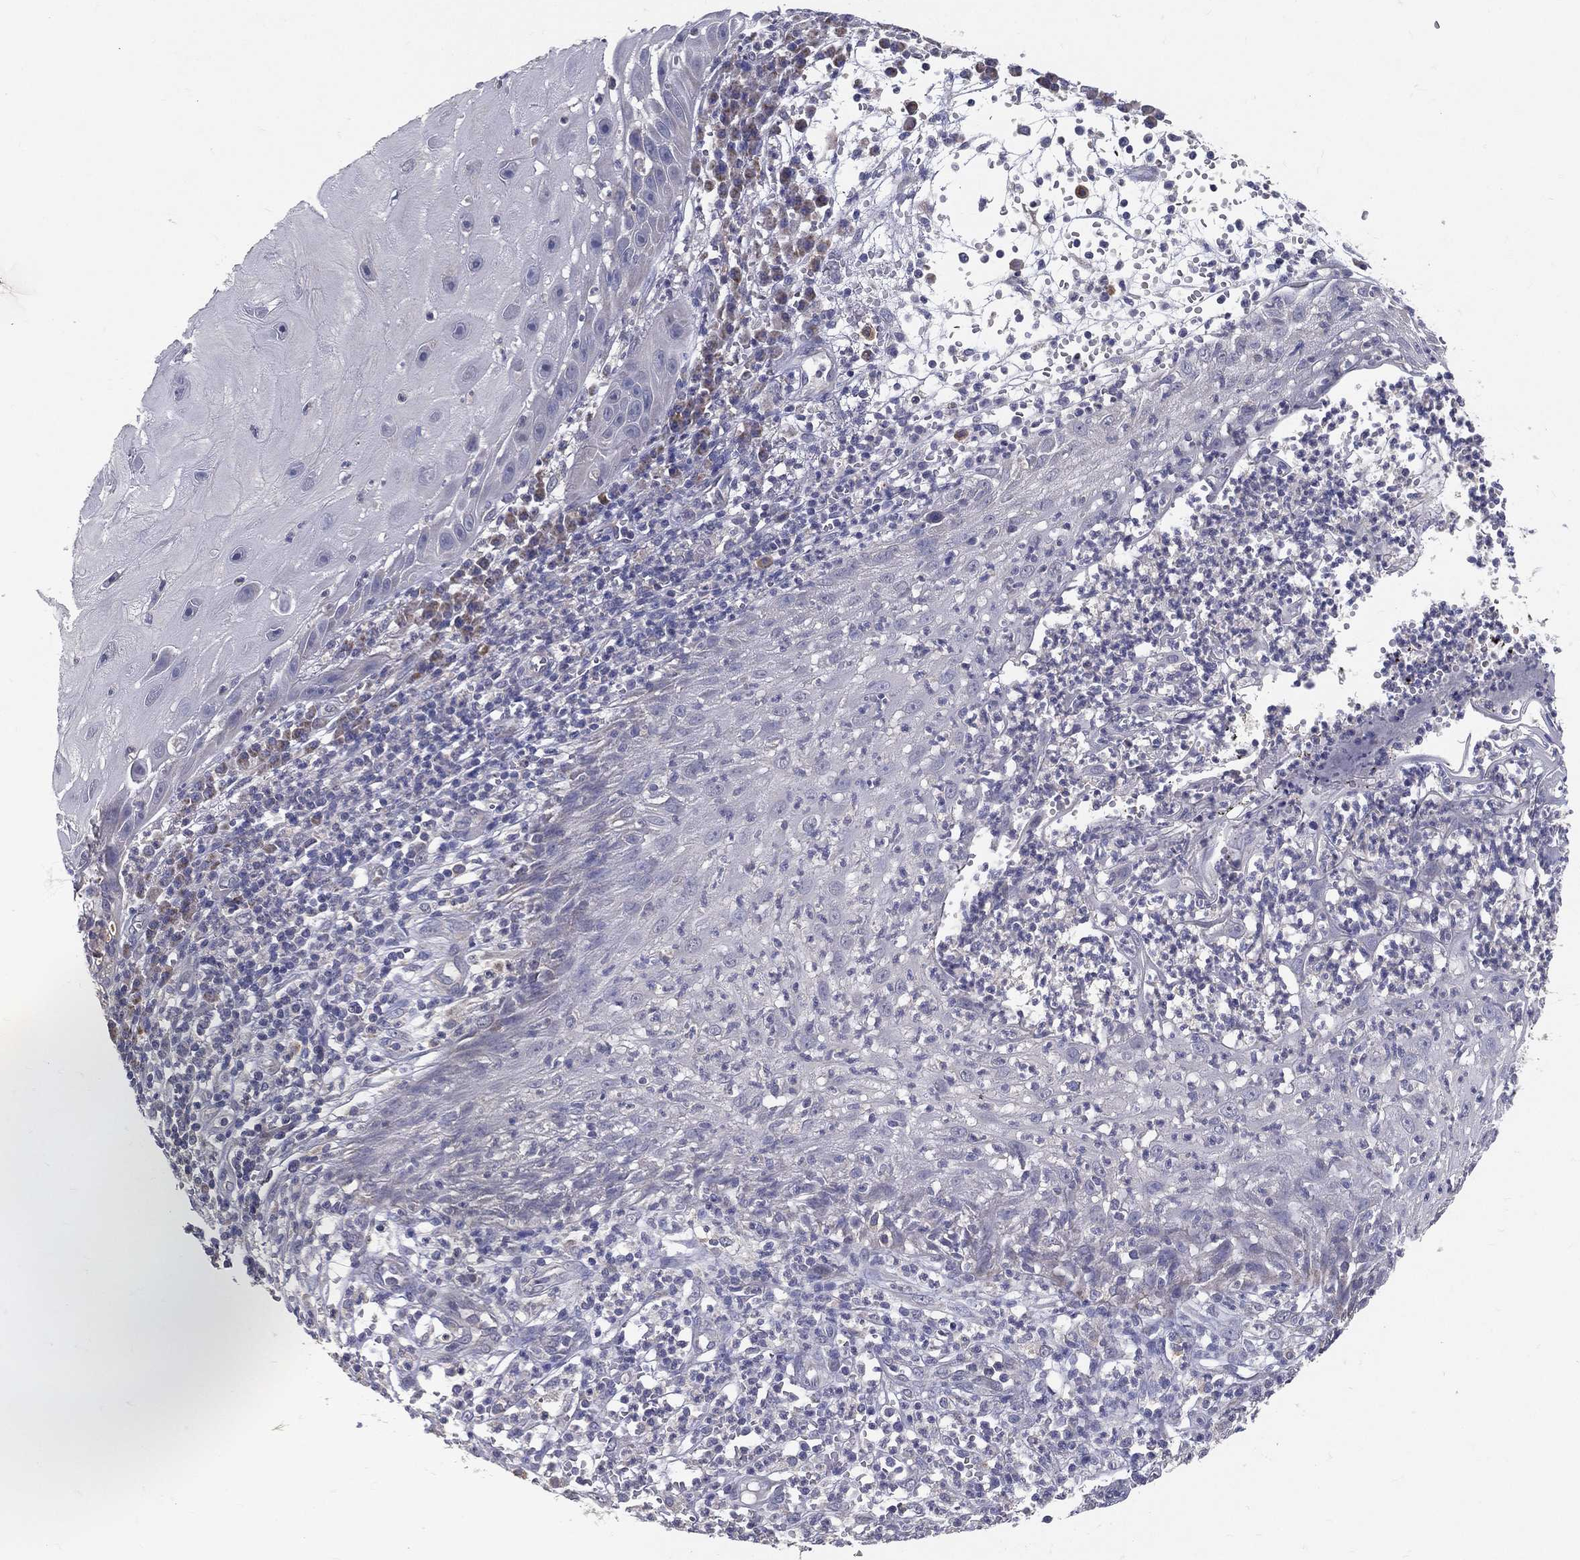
{"staining": {"intensity": "negative", "quantity": "none", "location": "none"}, "tissue": "skin cancer", "cell_type": "Tumor cells", "image_type": "cancer", "snomed": [{"axis": "morphology", "description": "Normal tissue, NOS"}, {"axis": "morphology", "description": "Squamous cell carcinoma, NOS"}, {"axis": "topography", "description": "Skin"}], "caption": "The micrograph displays no significant positivity in tumor cells of skin cancer.", "gene": "PCSK1", "patient": {"sex": "male", "age": 79}}